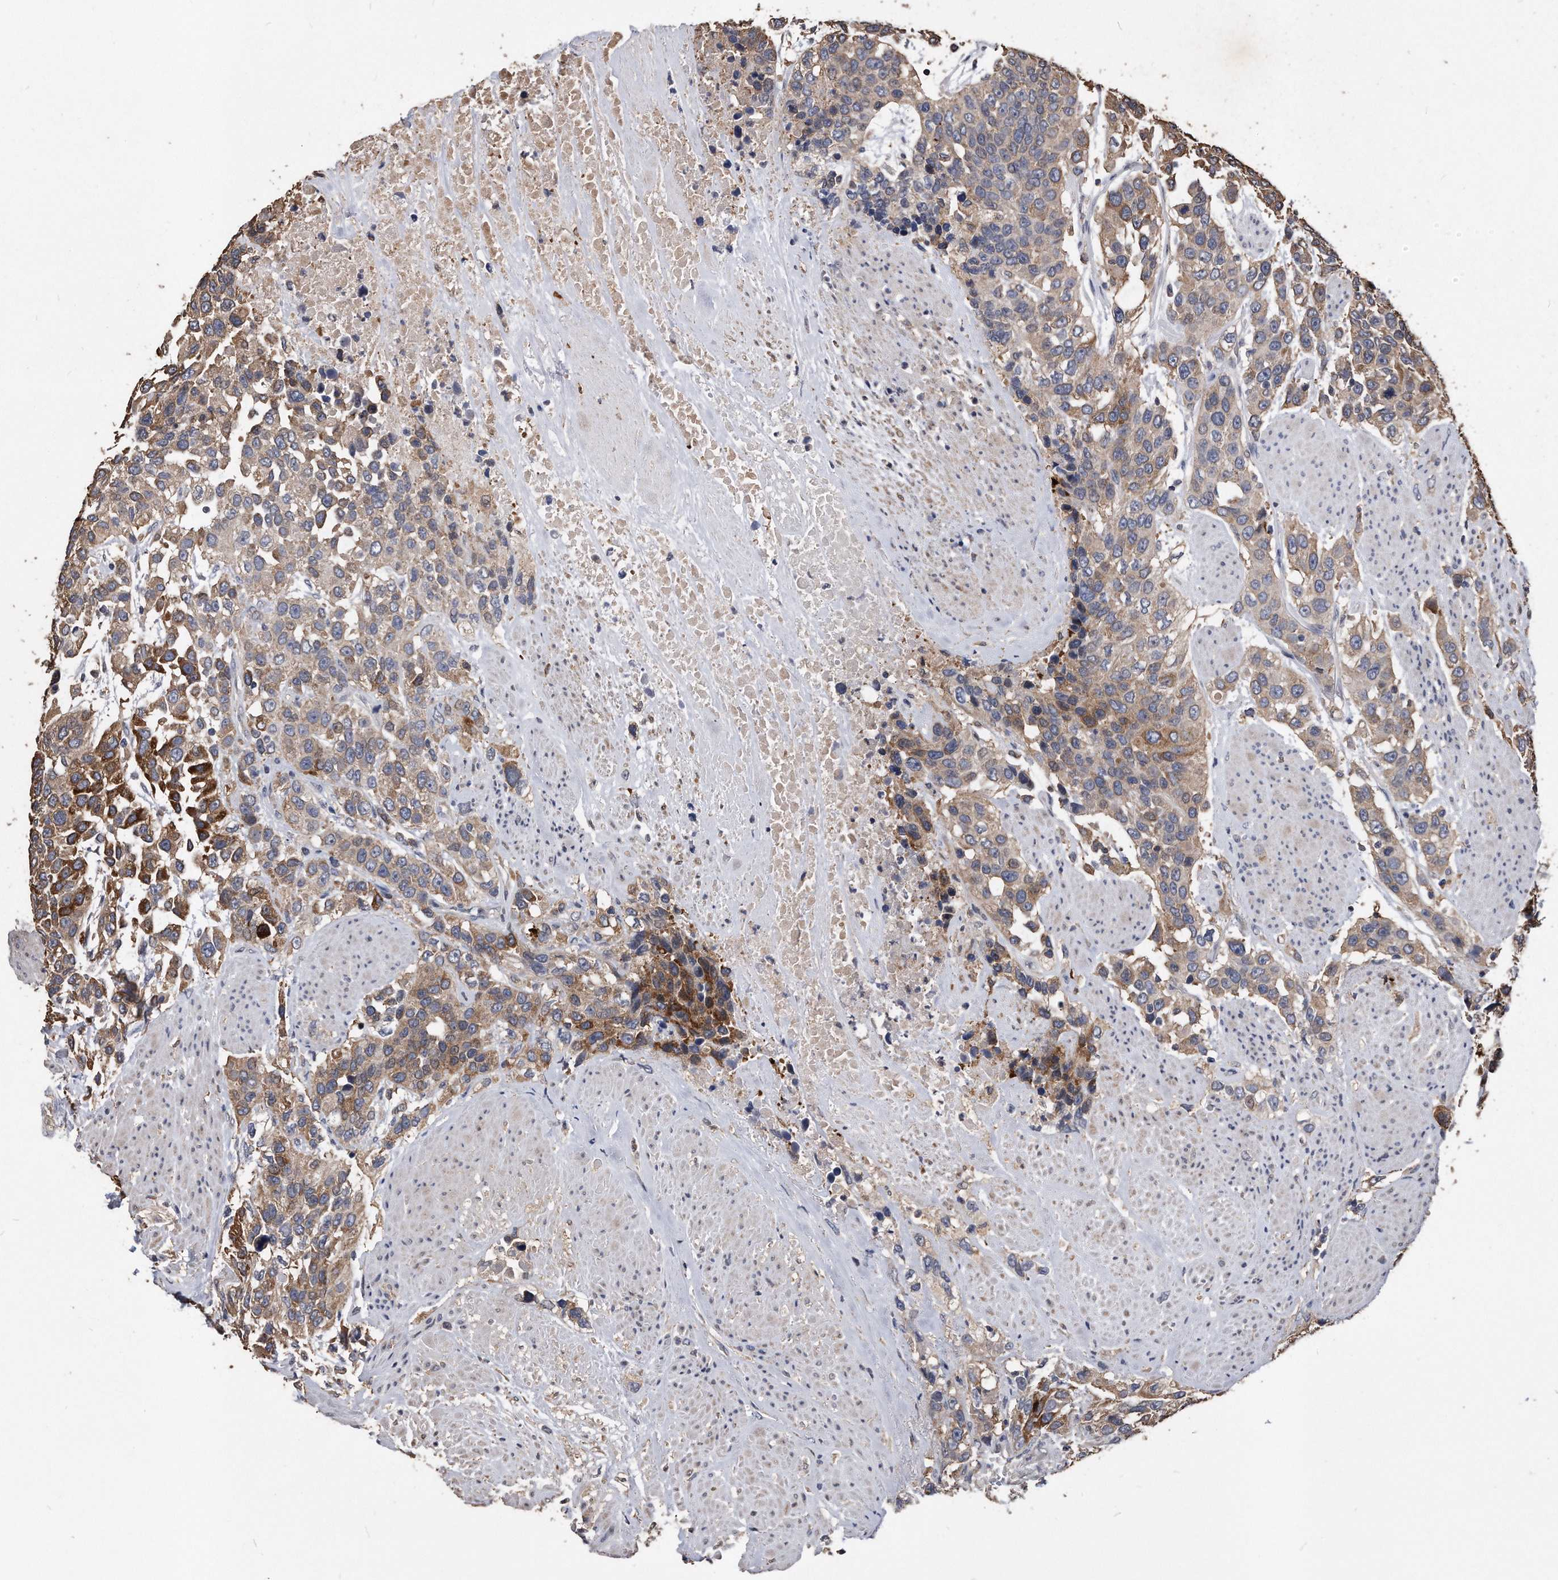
{"staining": {"intensity": "strong", "quantity": "<25%", "location": "cytoplasmic/membranous"}, "tissue": "urothelial cancer", "cell_type": "Tumor cells", "image_type": "cancer", "snomed": [{"axis": "morphology", "description": "Urothelial carcinoma, High grade"}, {"axis": "topography", "description": "Urinary bladder"}], "caption": "Strong cytoplasmic/membranous protein positivity is seen in about <25% of tumor cells in urothelial cancer. (brown staining indicates protein expression, while blue staining denotes nuclei).", "gene": "IL20RA", "patient": {"sex": "female", "age": 80}}